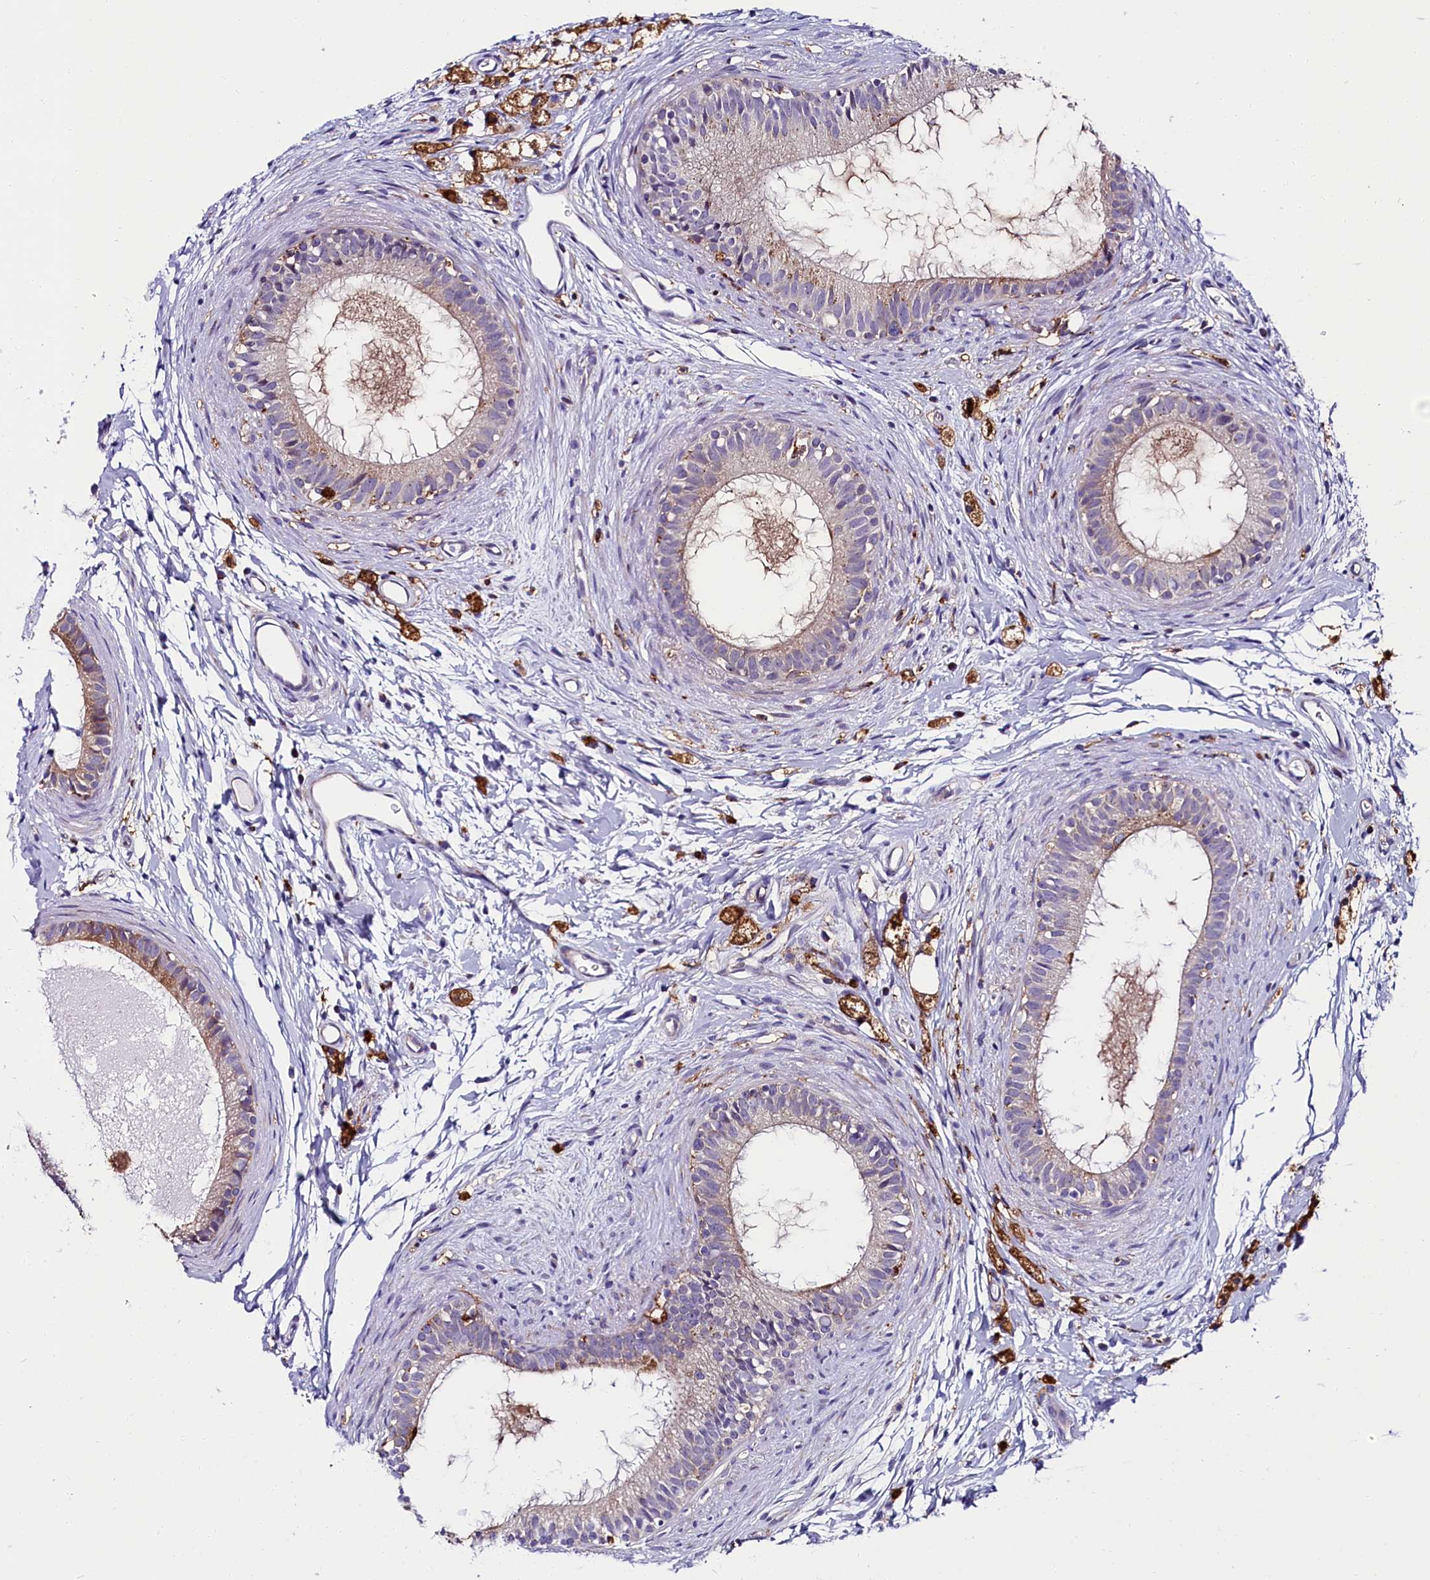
{"staining": {"intensity": "moderate", "quantity": "25%-75%", "location": "cytoplasmic/membranous"}, "tissue": "epididymis", "cell_type": "Glandular cells", "image_type": "normal", "snomed": [{"axis": "morphology", "description": "Normal tissue, NOS"}, {"axis": "topography", "description": "Epididymis"}], "caption": "Benign epididymis displays moderate cytoplasmic/membranous staining in approximately 25%-75% of glandular cells, visualized by immunohistochemistry. The protein is shown in brown color, while the nuclei are stained blue.", "gene": "IL20RA", "patient": {"sex": "male", "age": 80}}